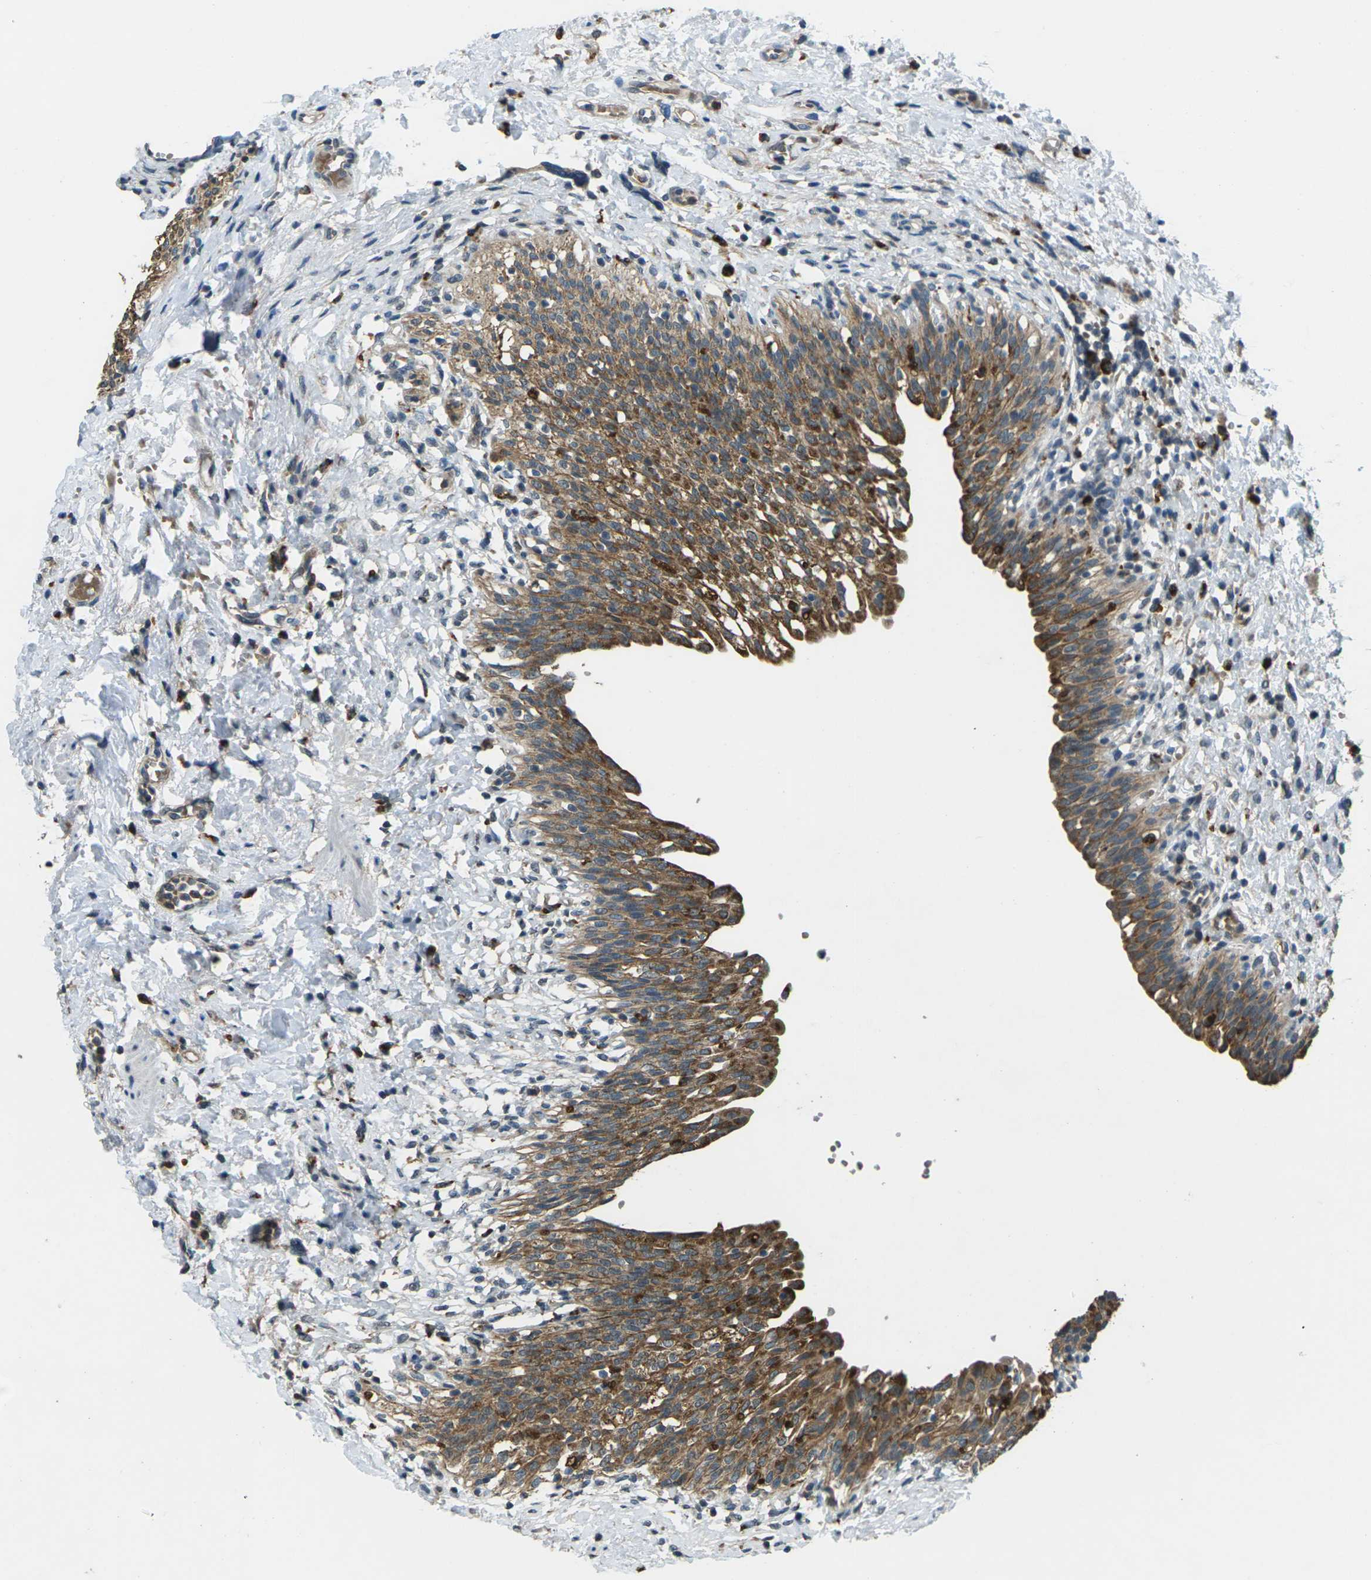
{"staining": {"intensity": "moderate", "quantity": ">75%", "location": "cytoplasmic/membranous"}, "tissue": "urinary bladder", "cell_type": "Urothelial cells", "image_type": "normal", "snomed": [{"axis": "morphology", "description": "Normal tissue, NOS"}, {"axis": "topography", "description": "Urinary bladder"}], "caption": "The photomicrograph shows staining of unremarkable urinary bladder, revealing moderate cytoplasmic/membranous protein expression (brown color) within urothelial cells.", "gene": "SLC31A2", "patient": {"sex": "male", "age": 55}}